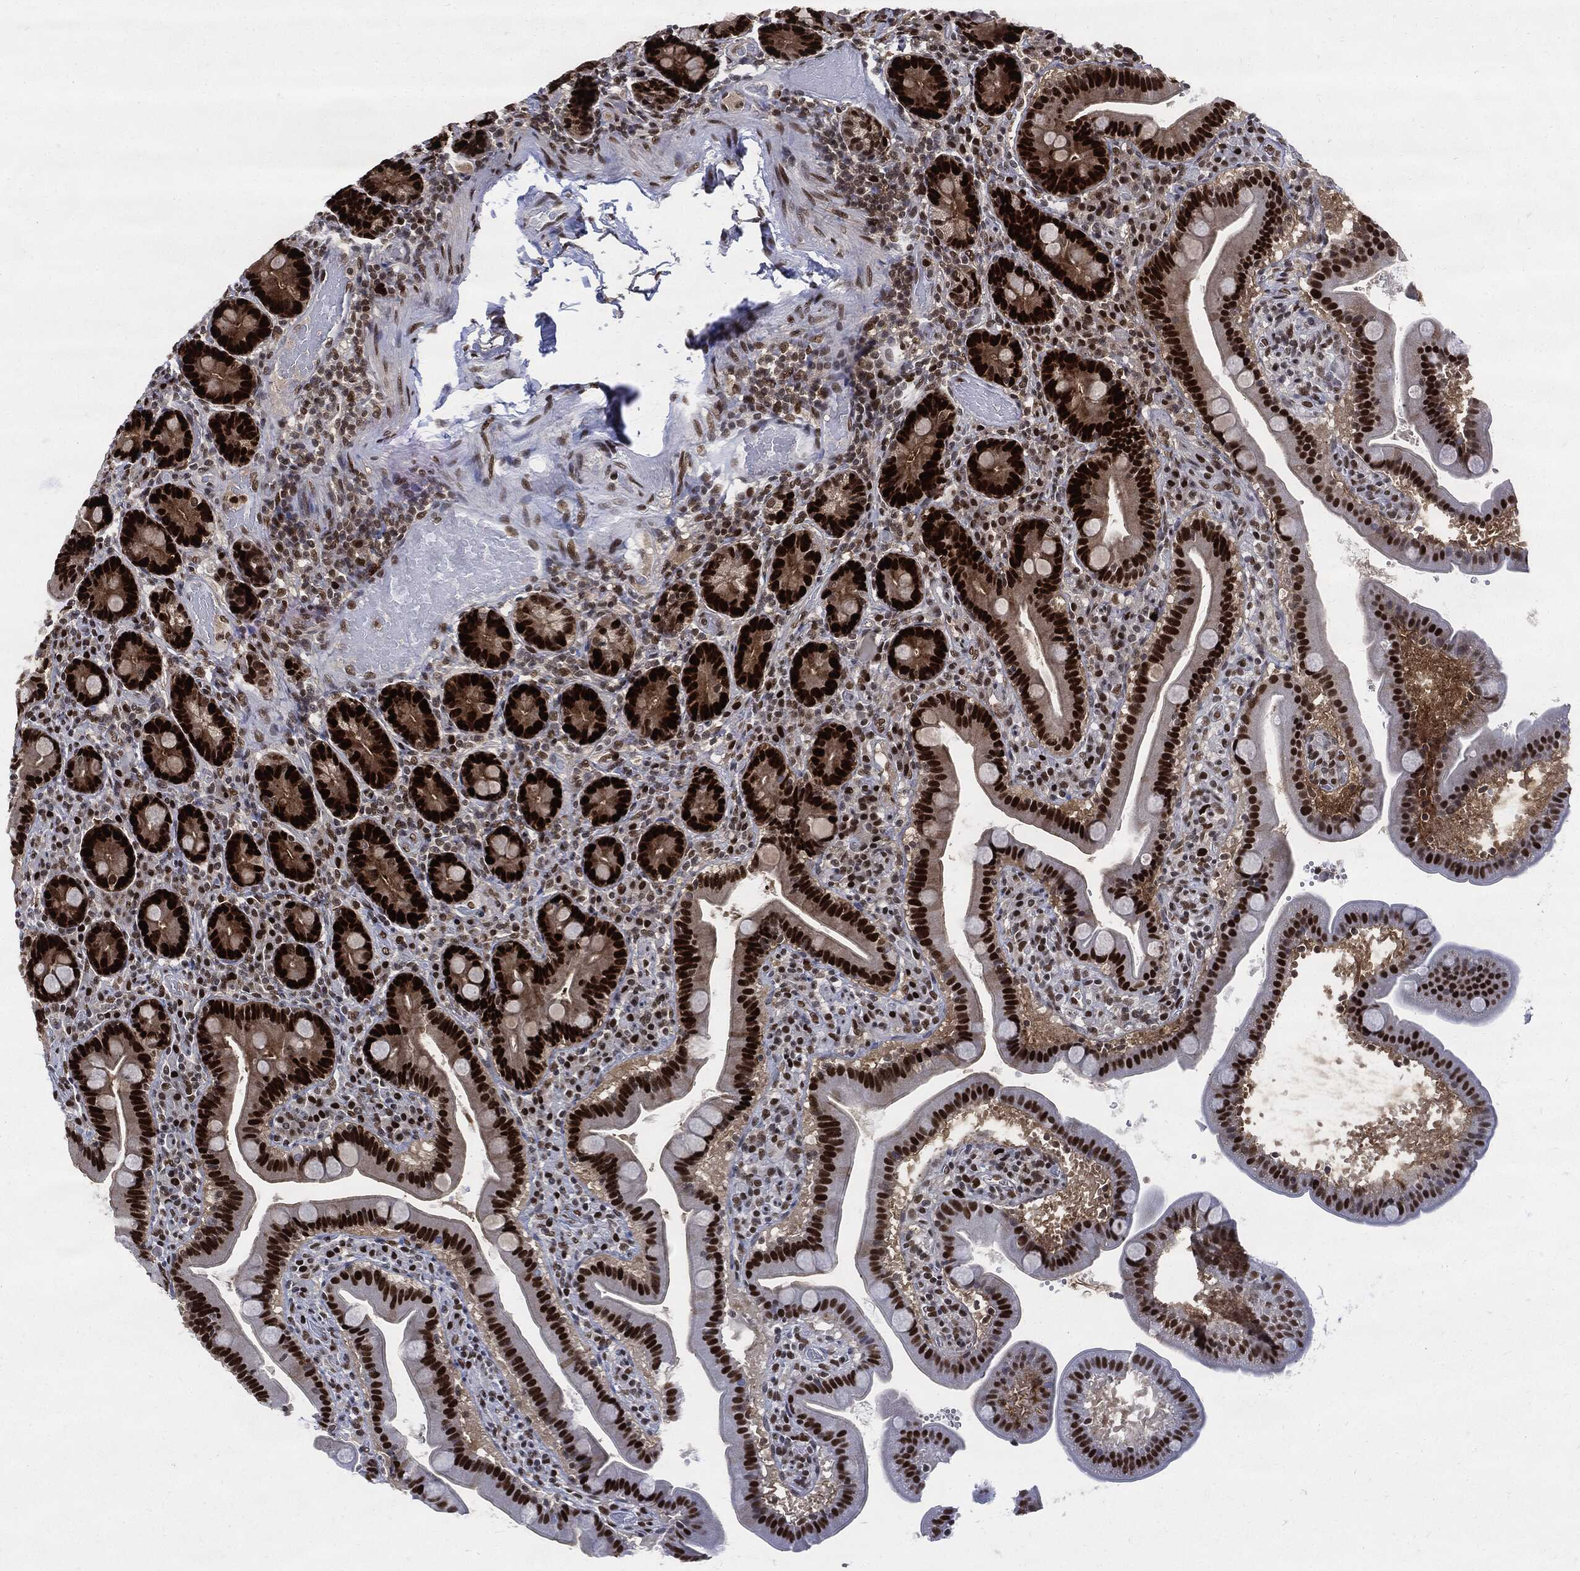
{"staining": {"intensity": "strong", "quantity": ">75%", "location": "nuclear"}, "tissue": "small intestine", "cell_type": "Glandular cells", "image_type": "normal", "snomed": [{"axis": "morphology", "description": "Normal tissue, NOS"}, {"axis": "topography", "description": "Small intestine"}], "caption": "Immunohistochemistry (IHC) image of unremarkable small intestine: small intestine stained using immunohistochemistry shows high levels of strong protein expression localized specifically in the nuclear of glandular cells, appearing as a nuclear brown color.", "gene": "PCNA", "patient": {"sex": "male", "age": 66}}